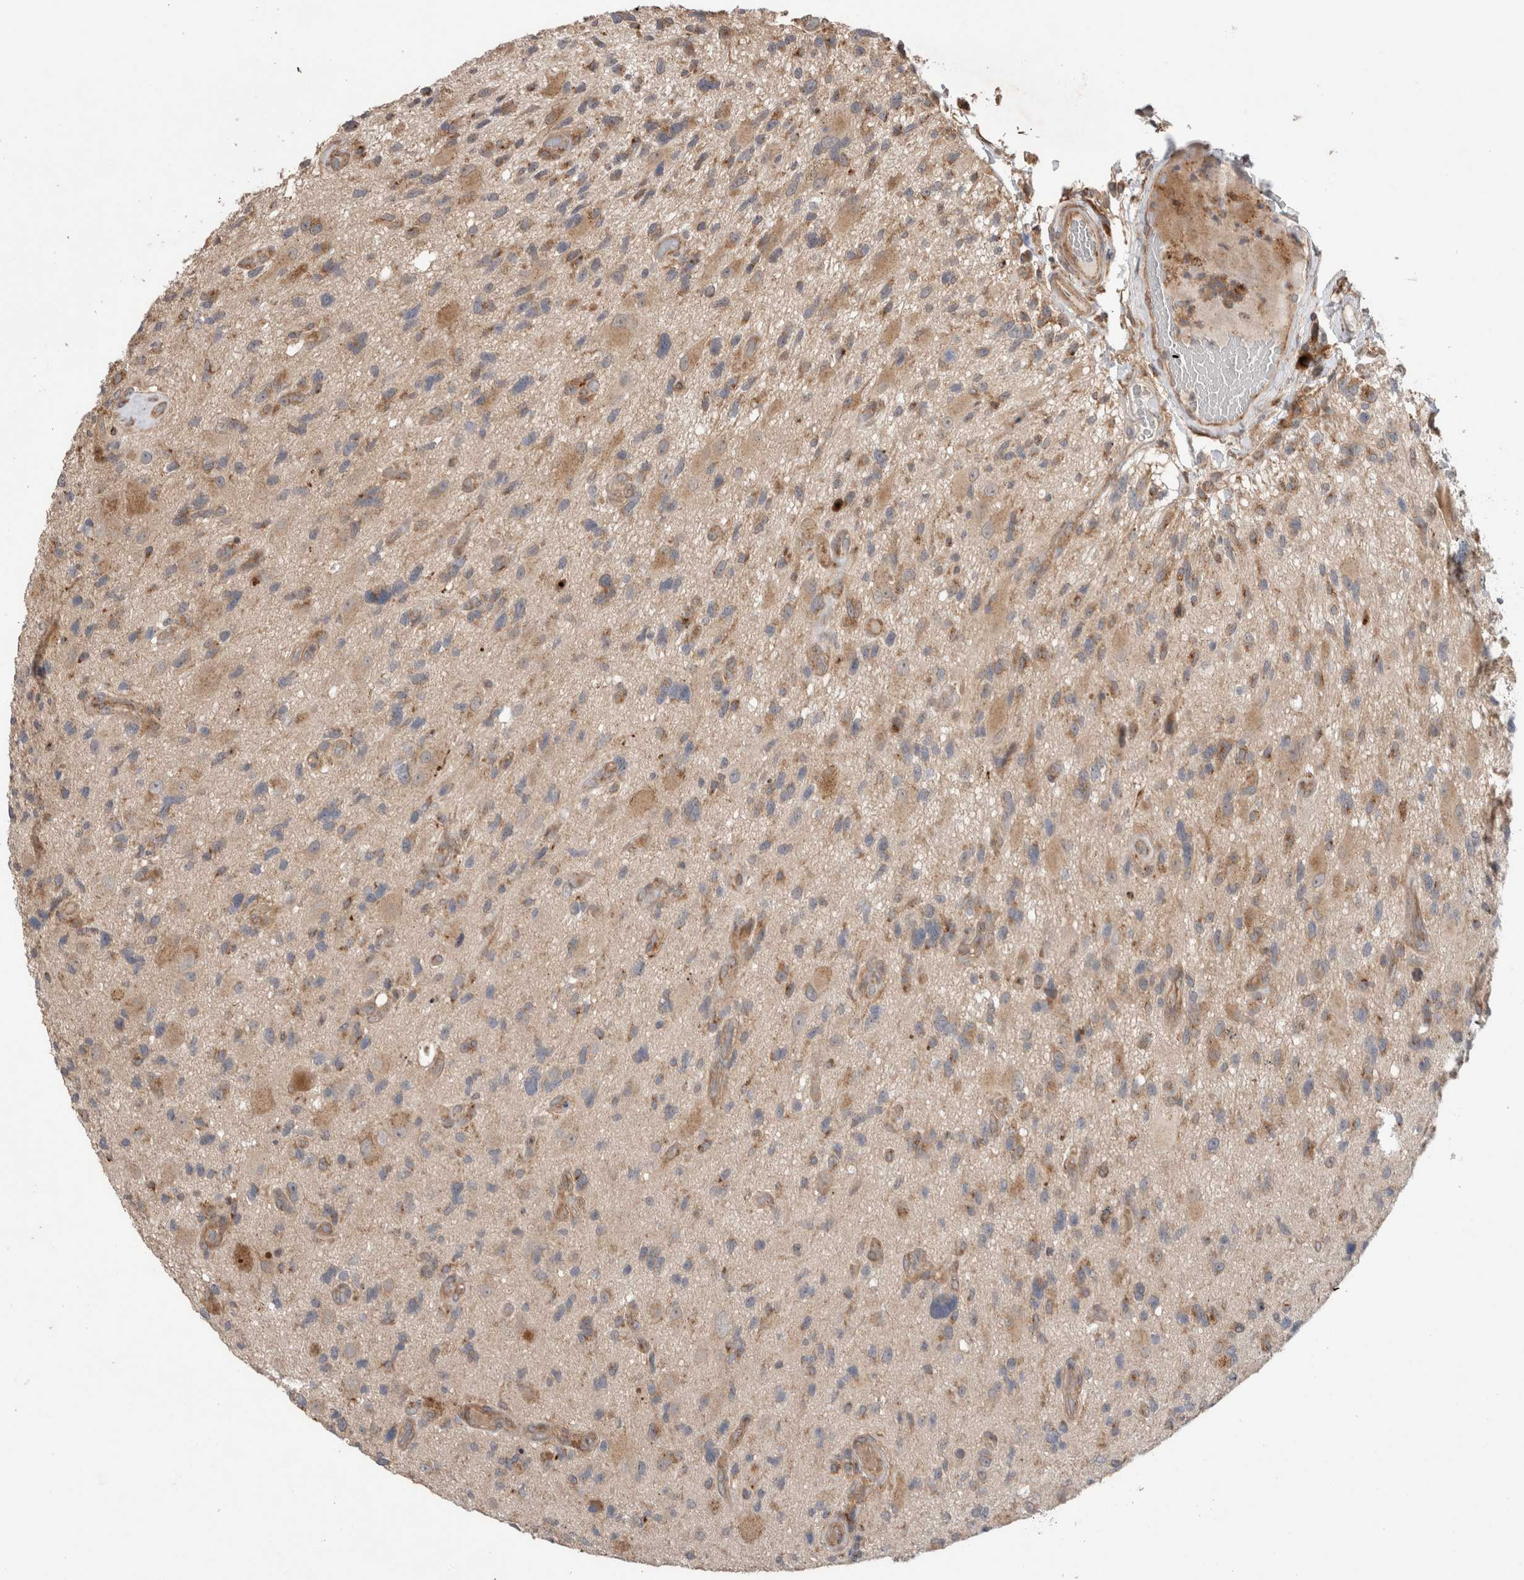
{"staining": {"intensity": "moderate", "quantity": "<25%", "location": "cytoplasmic/membranous"}, "tissue": "glioma", "cell_type": "Tumor cells", "image_type": "cancer", "snomed": [{"axis": "morphology", "description": "Glioma, malignant, High grade"}, {"axis": "topography", "description": "Brain"}], "caption": "This histopathology image exhibits glioma stained with IHC to label a protein in brown. The cytoplasmic/membranous of tumor cells show moderate positivity for the protein. Nuclei are counter-stained blue.", "gene": "TRIM5", "patient": {"sex": "male", "age": 33}}